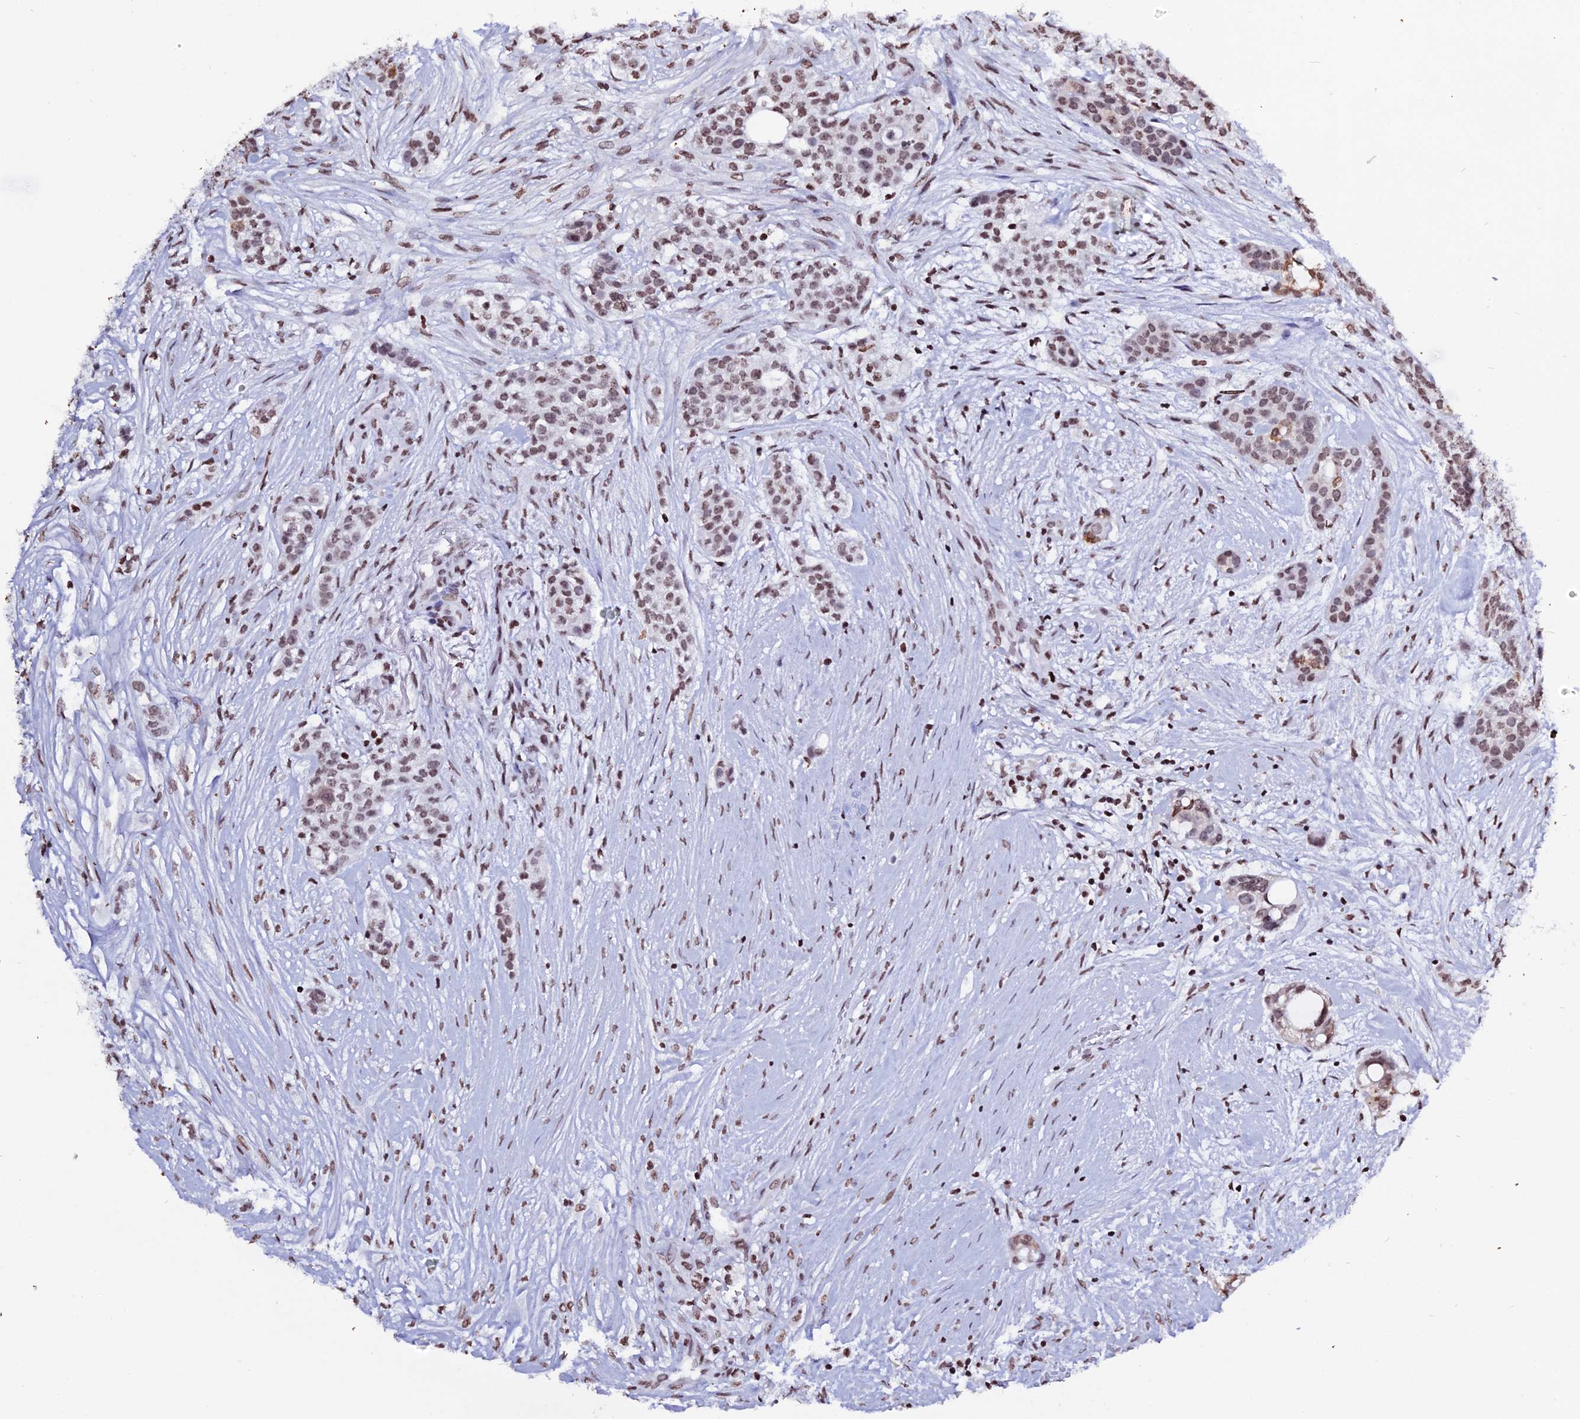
{"staining": {"intensity": "moderate", "quantity": ">75%", "location": "nuclear"}, "tissue": "head and neck cancer", "cell_type": "Tumor cells", "image_type": "cancer", "snomed": [{"axis": "morphology", "description": "Adenocarcinoma, NOS"}, {"axis": "topography", "description": "Head-Neck"}], "caption": "IHC (DAB (3,3'-diaminobenzidine)) staining of human adenocarcinoma (head and neck) exhibits moderate nuclear protein positivity in about >75% of tumor cells.", "gene": "MACROH2A2", "patient": {"sex": "male", "age": 81}}